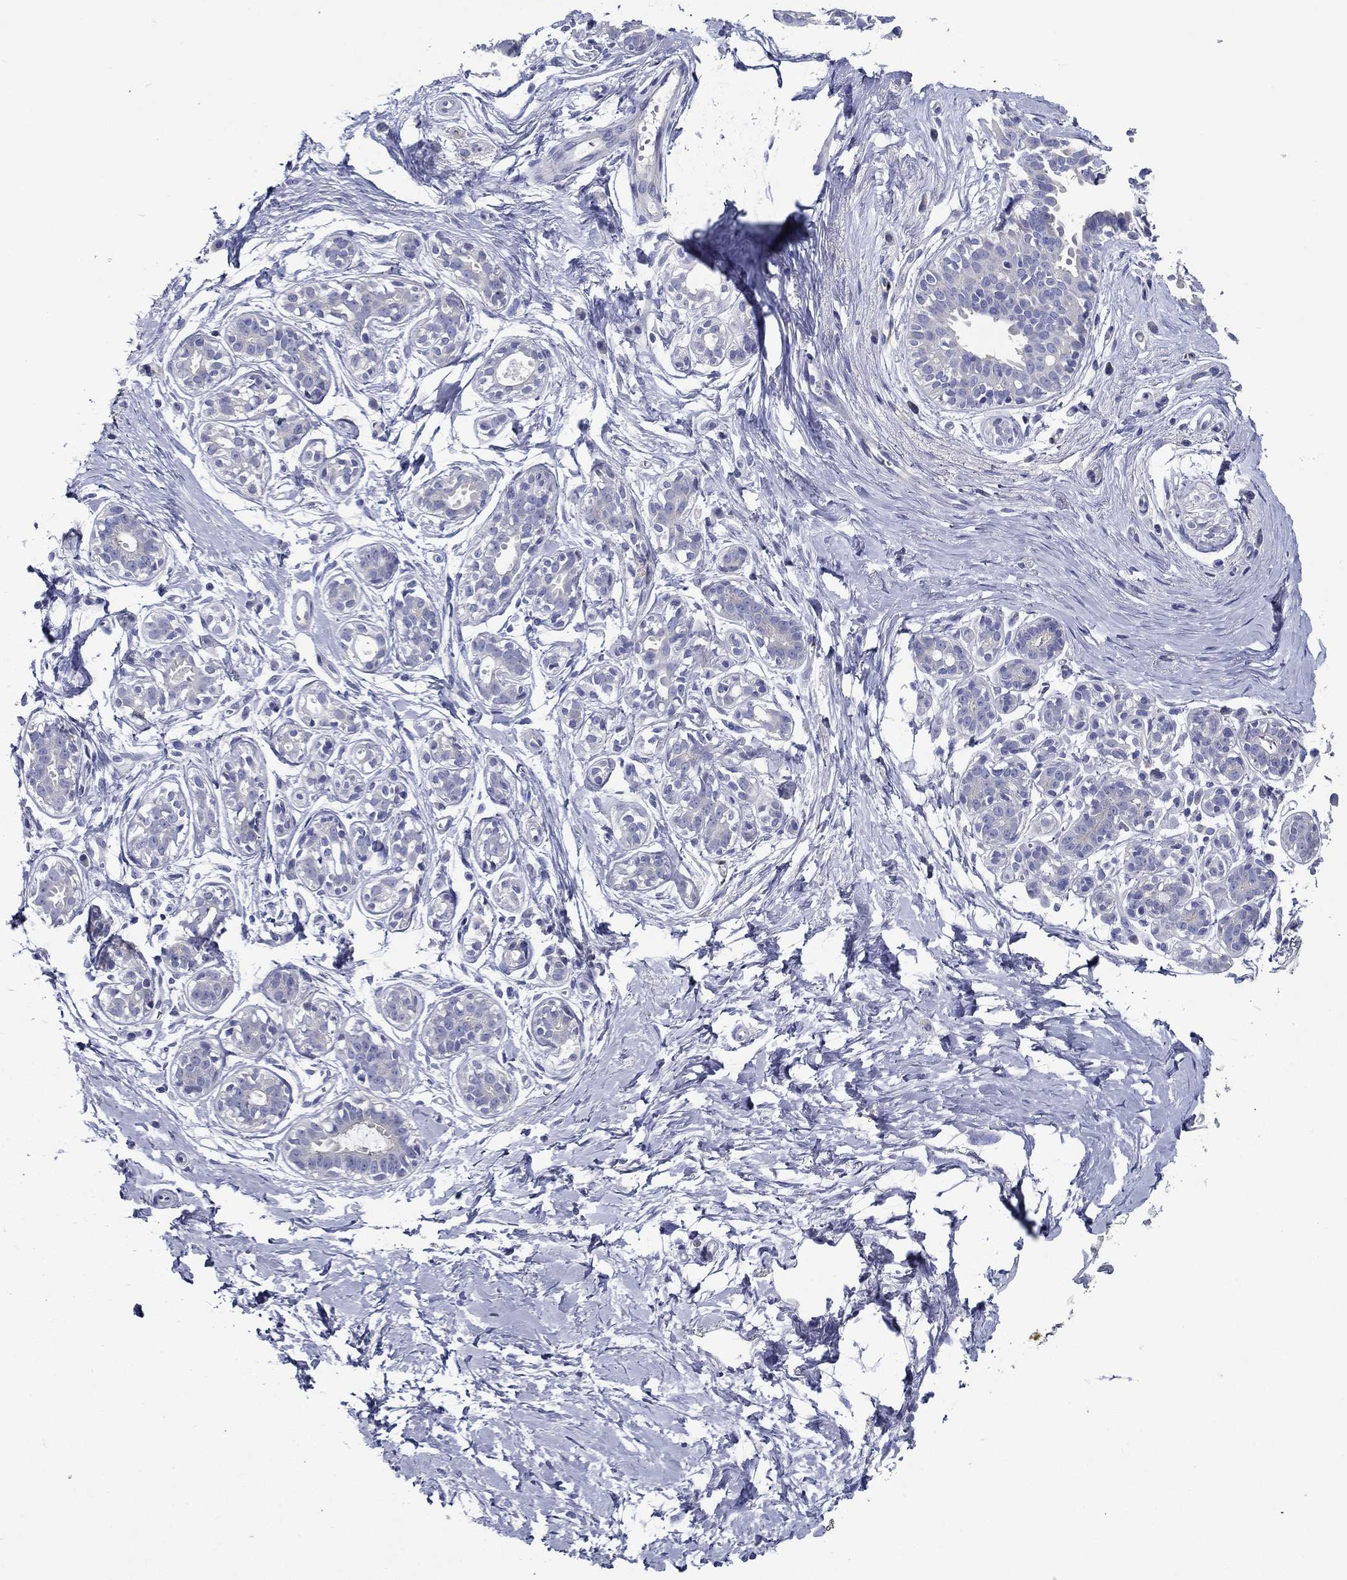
{"staining": {"intensity": "negative", "quantity": "none", "location": "none"}, "tissue": "breast", "cell_type": "Adipocytes", "image_type": "normal", "snomed": [{"axis": "morphology", "description": "Normal tissue, NOS"}, {"axis": "topography", "description": "Breast"}], "caption": "IHC image of unremarkable breast: human breast stained with DAB (3,3'-diaminobenzidine) displays no significant protein staining in adipocytes. (Stains: DAB immunohistochemistry (IHC) with hematoxylin counter stain, Microscopy: brightfield microscopy at high magnification).", "gene": "ACE2", "patient": {"sex": "female", "age": 49}}